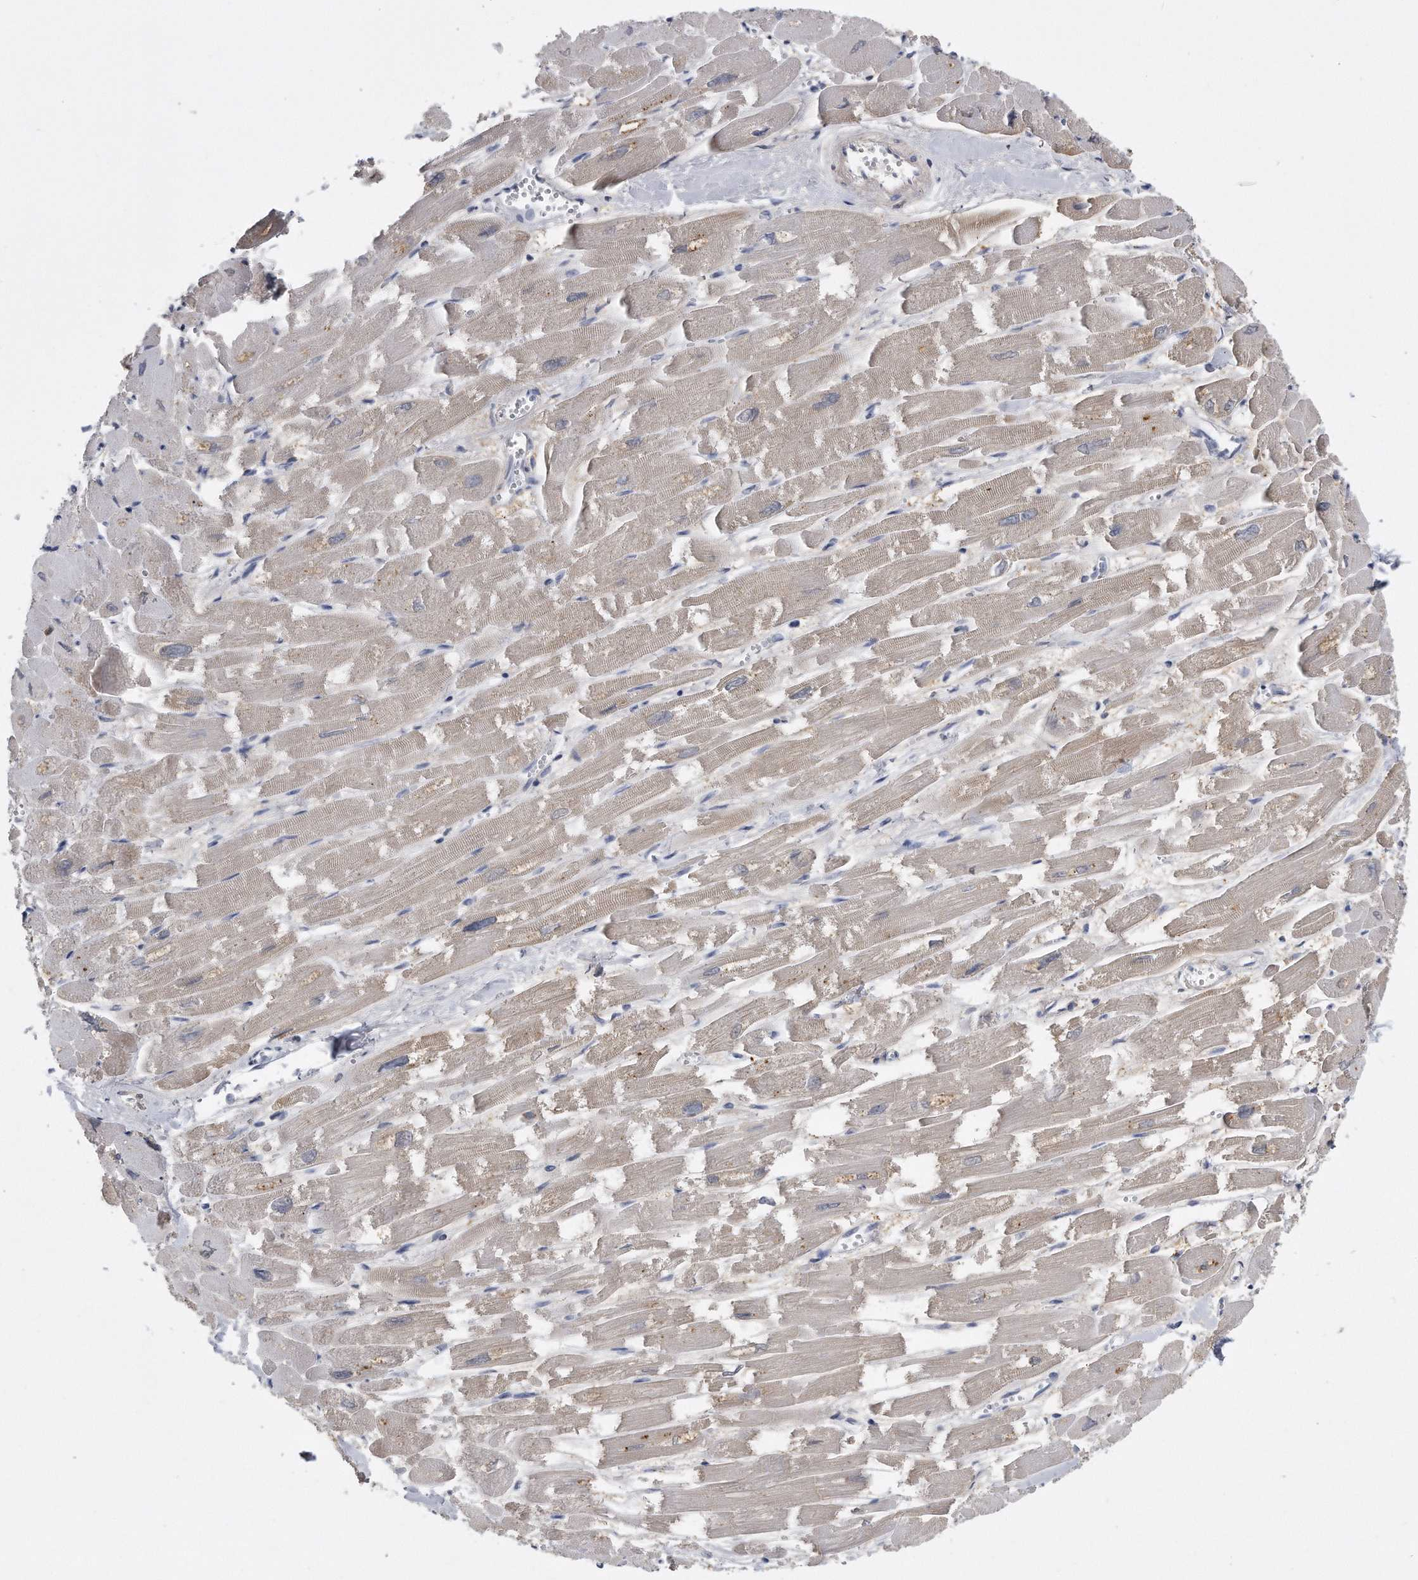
{"staining": {"intensity": "moderate", "quantity": "25%-75%", "location": "cytoplasmic/membranous"}, "tissue": "heart muscle", "cell_type": "Cardiomyocytes", "image_type": "normal", "snomed": [{"axis": "morphology", "description": "Normal tissue, NOS"}, {"axis": "topography", "description": "Heart"}], "caption": "Cardiomyocytes display moderate cytoplasmic/membranous staining in approximately 25%-75% of cells in unremarkable heart muscle. (DAB IHC, brown staining for protein, blue staining for nuclei).", "gene": "PYGB", "patient": {"sex": "male", "age": 54}}